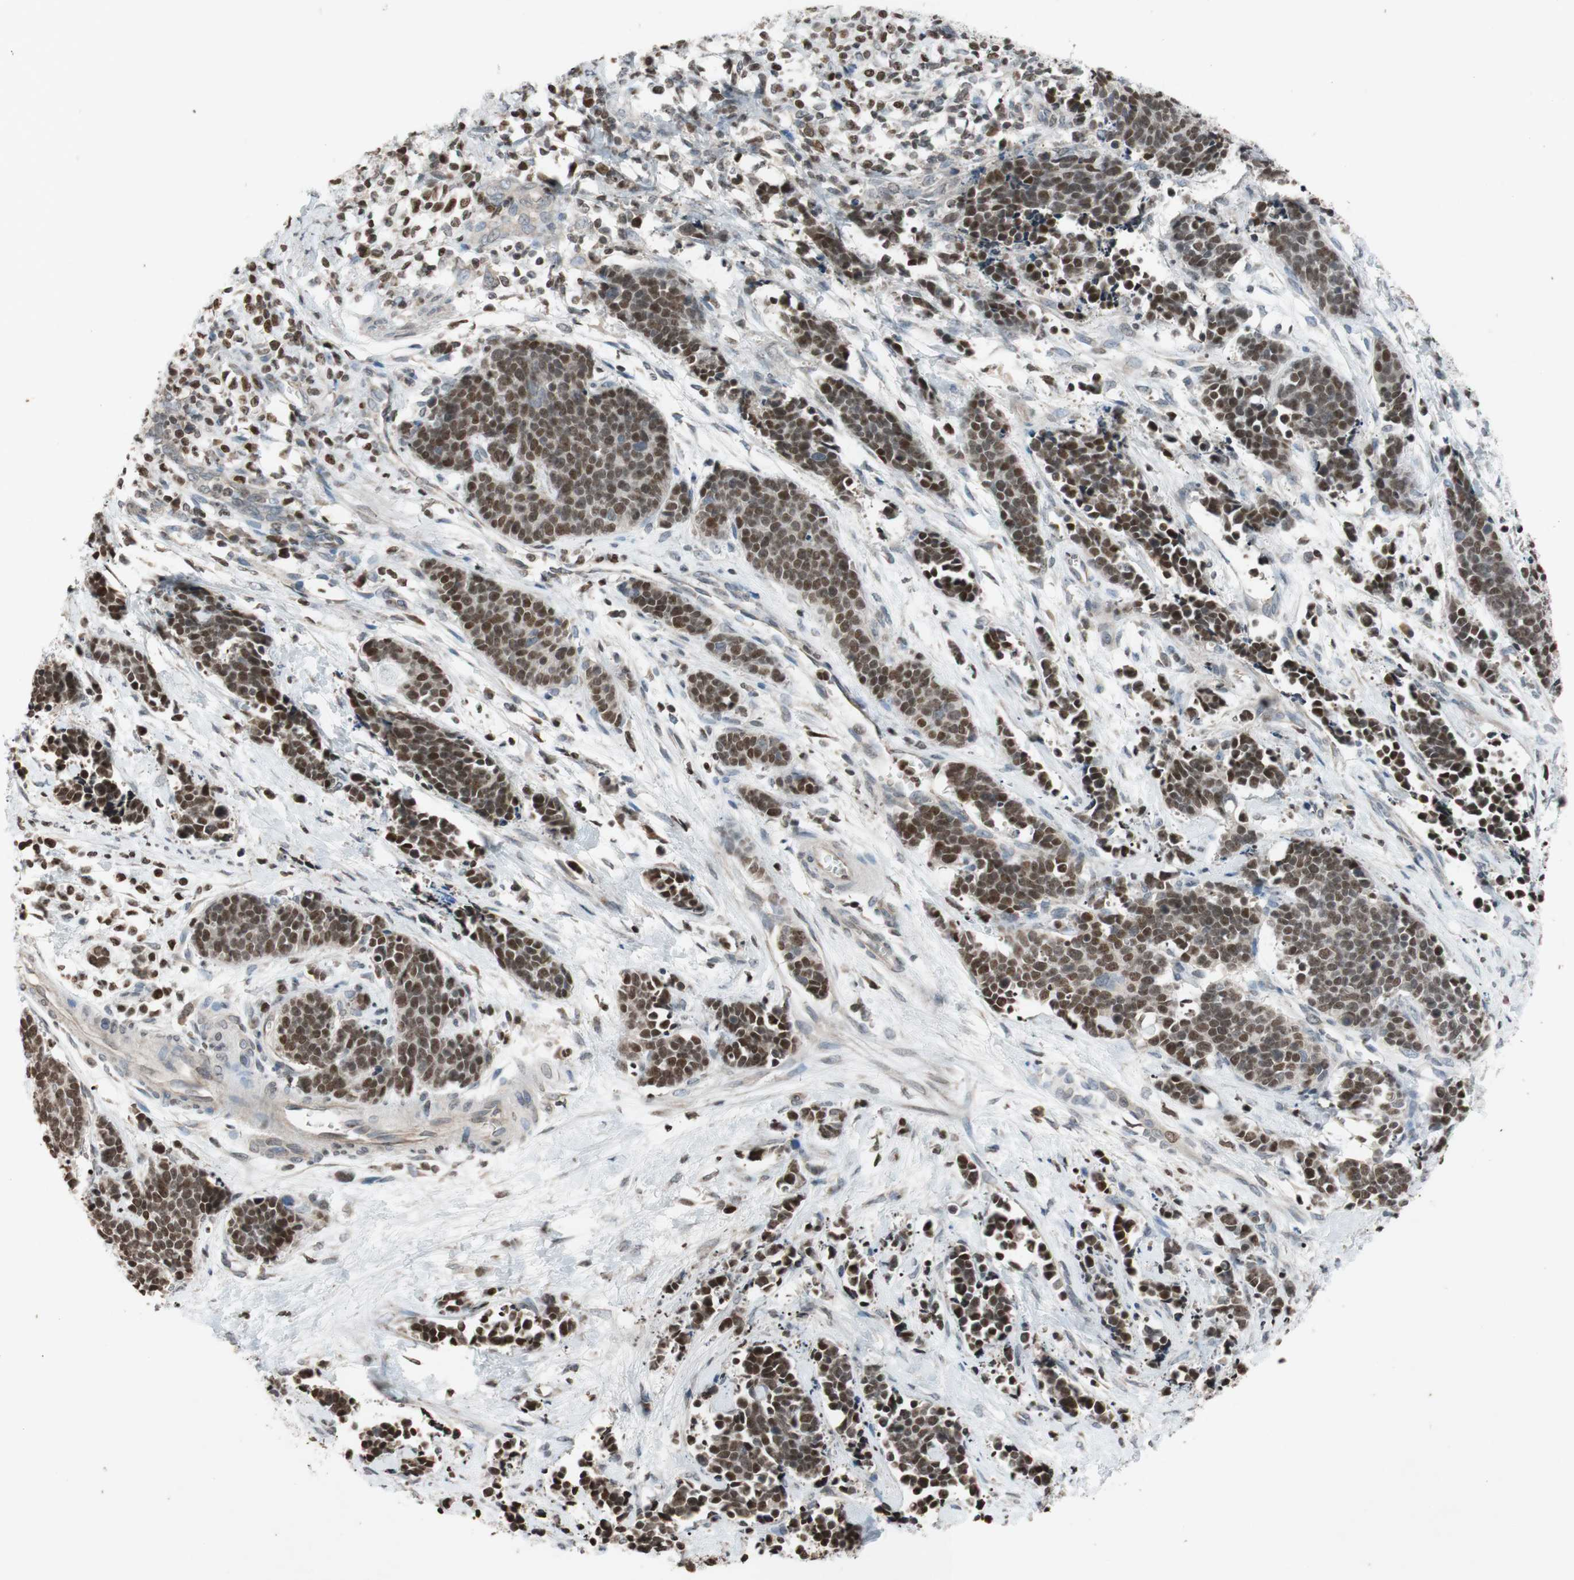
{"staining": {"intensity": "moderate", "quantity": ">75%", "location": "nuclear"}, "tissue": "cervical cancer", "cell_type": "Tumor cells", "image_type": "cancer", "snomed": [{"axis": "morphology", "description": "Squamous cell carcinoma, NOS"}, {"axis": "topography", "description": "Cervix"}], "caption": "Brown immunohistochemical staining in human squamous cell carcinoma (cervical) reveals moderate nuclear expression in about >75% of tumor cells.", "gene": "MCM6", "patient": {"sex": "female", "age": 35}}